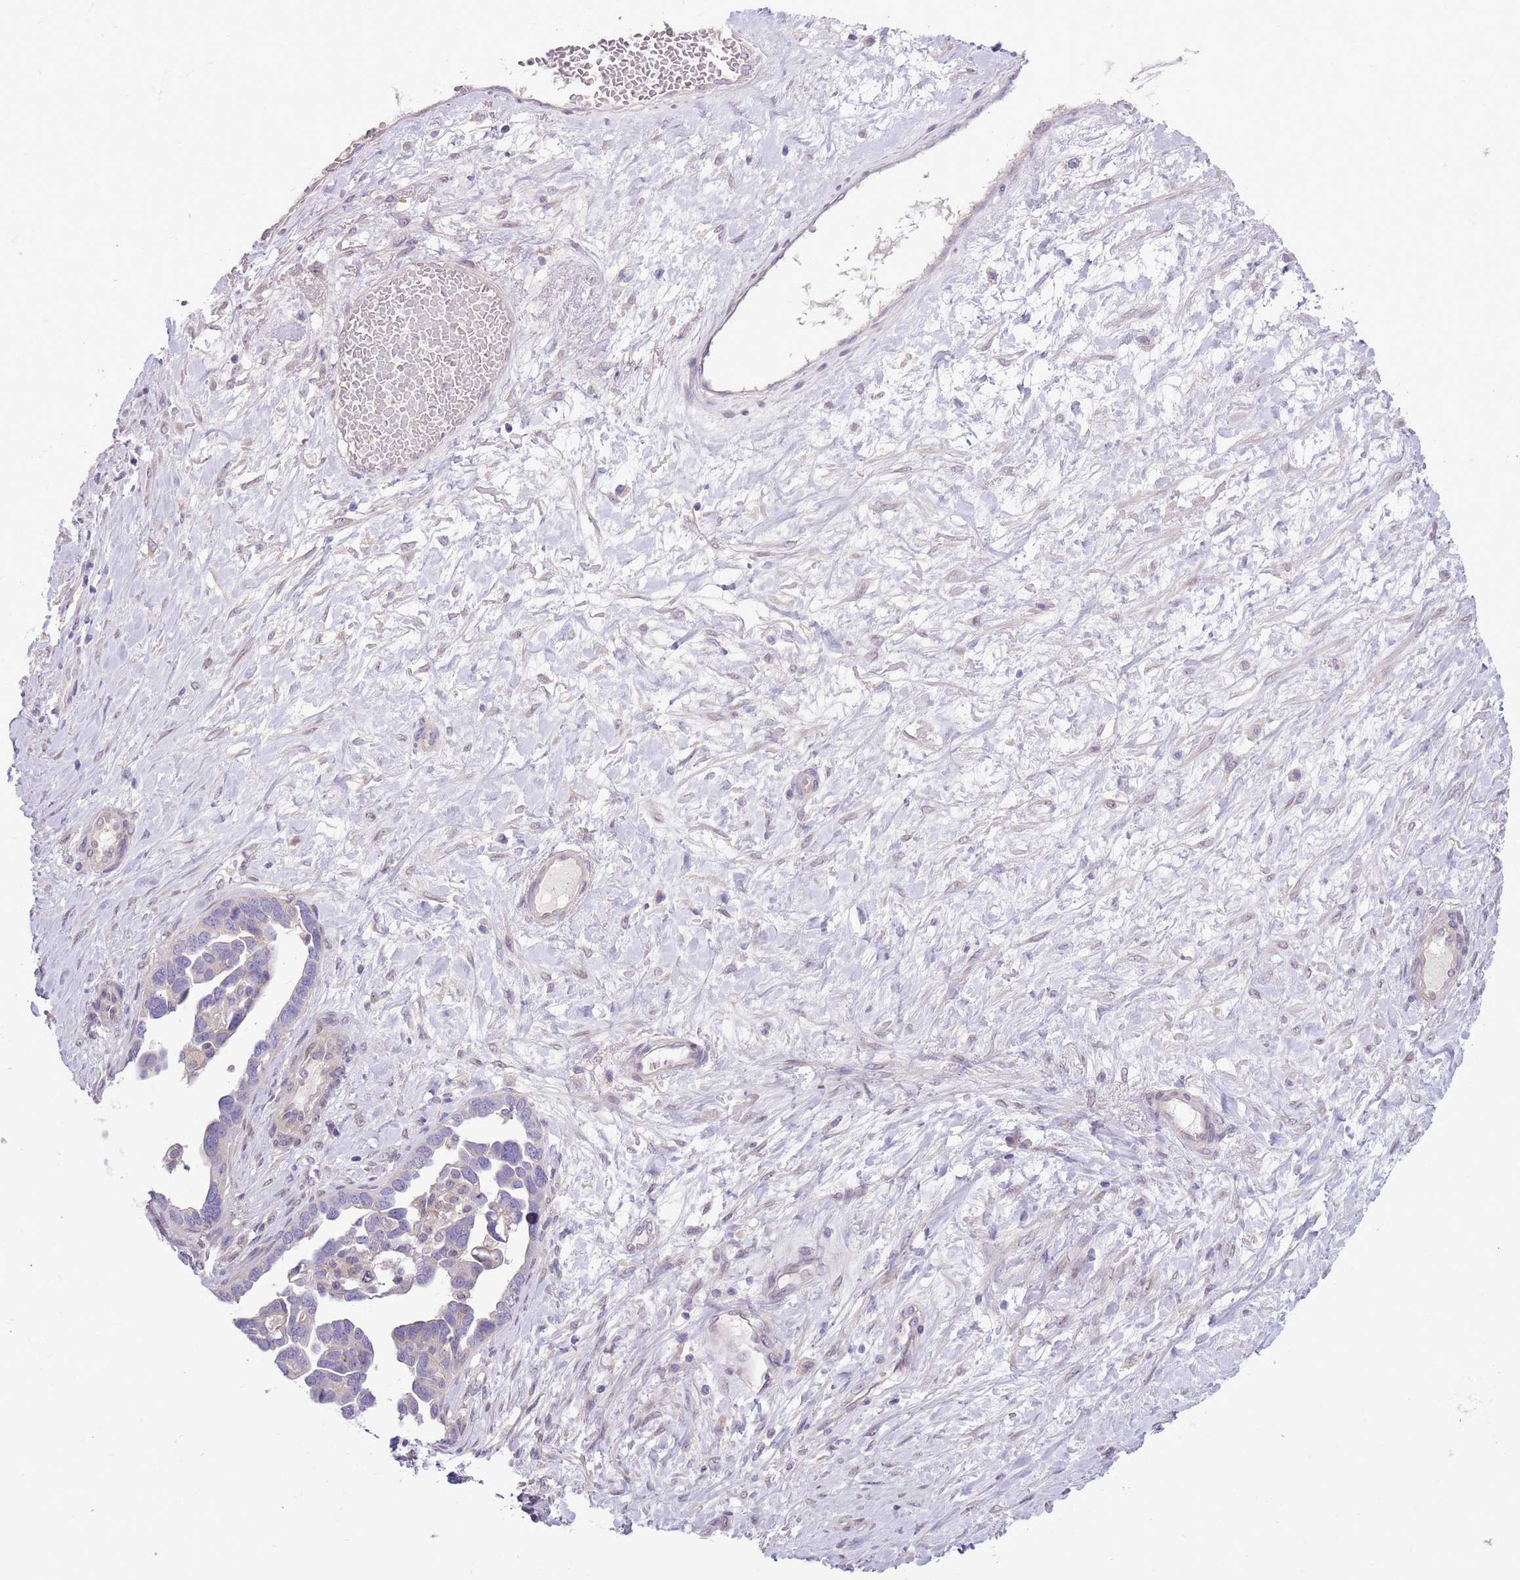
{"staining": {"intensity": "negative", "quantity": "none", "location": "none"}, "tissue": "ovarian cancer", "cell_type": "Tumor cells", "image_type": "cancer", "snomed": [{"axis": "morphology", "description": "Cystadenocarcinoma, serous, NOS"}, {"axis": "topography", "description": "Ovary"}], "caption": "This image is of ovarian cancer stained with immunohistochemistry (IHC) to label a protein in brown with the nuclei are counter-stained blue. There is no staining in tumor cells.", "gene": "CCND2", "patient": {"sex": "female", "age": 54}}